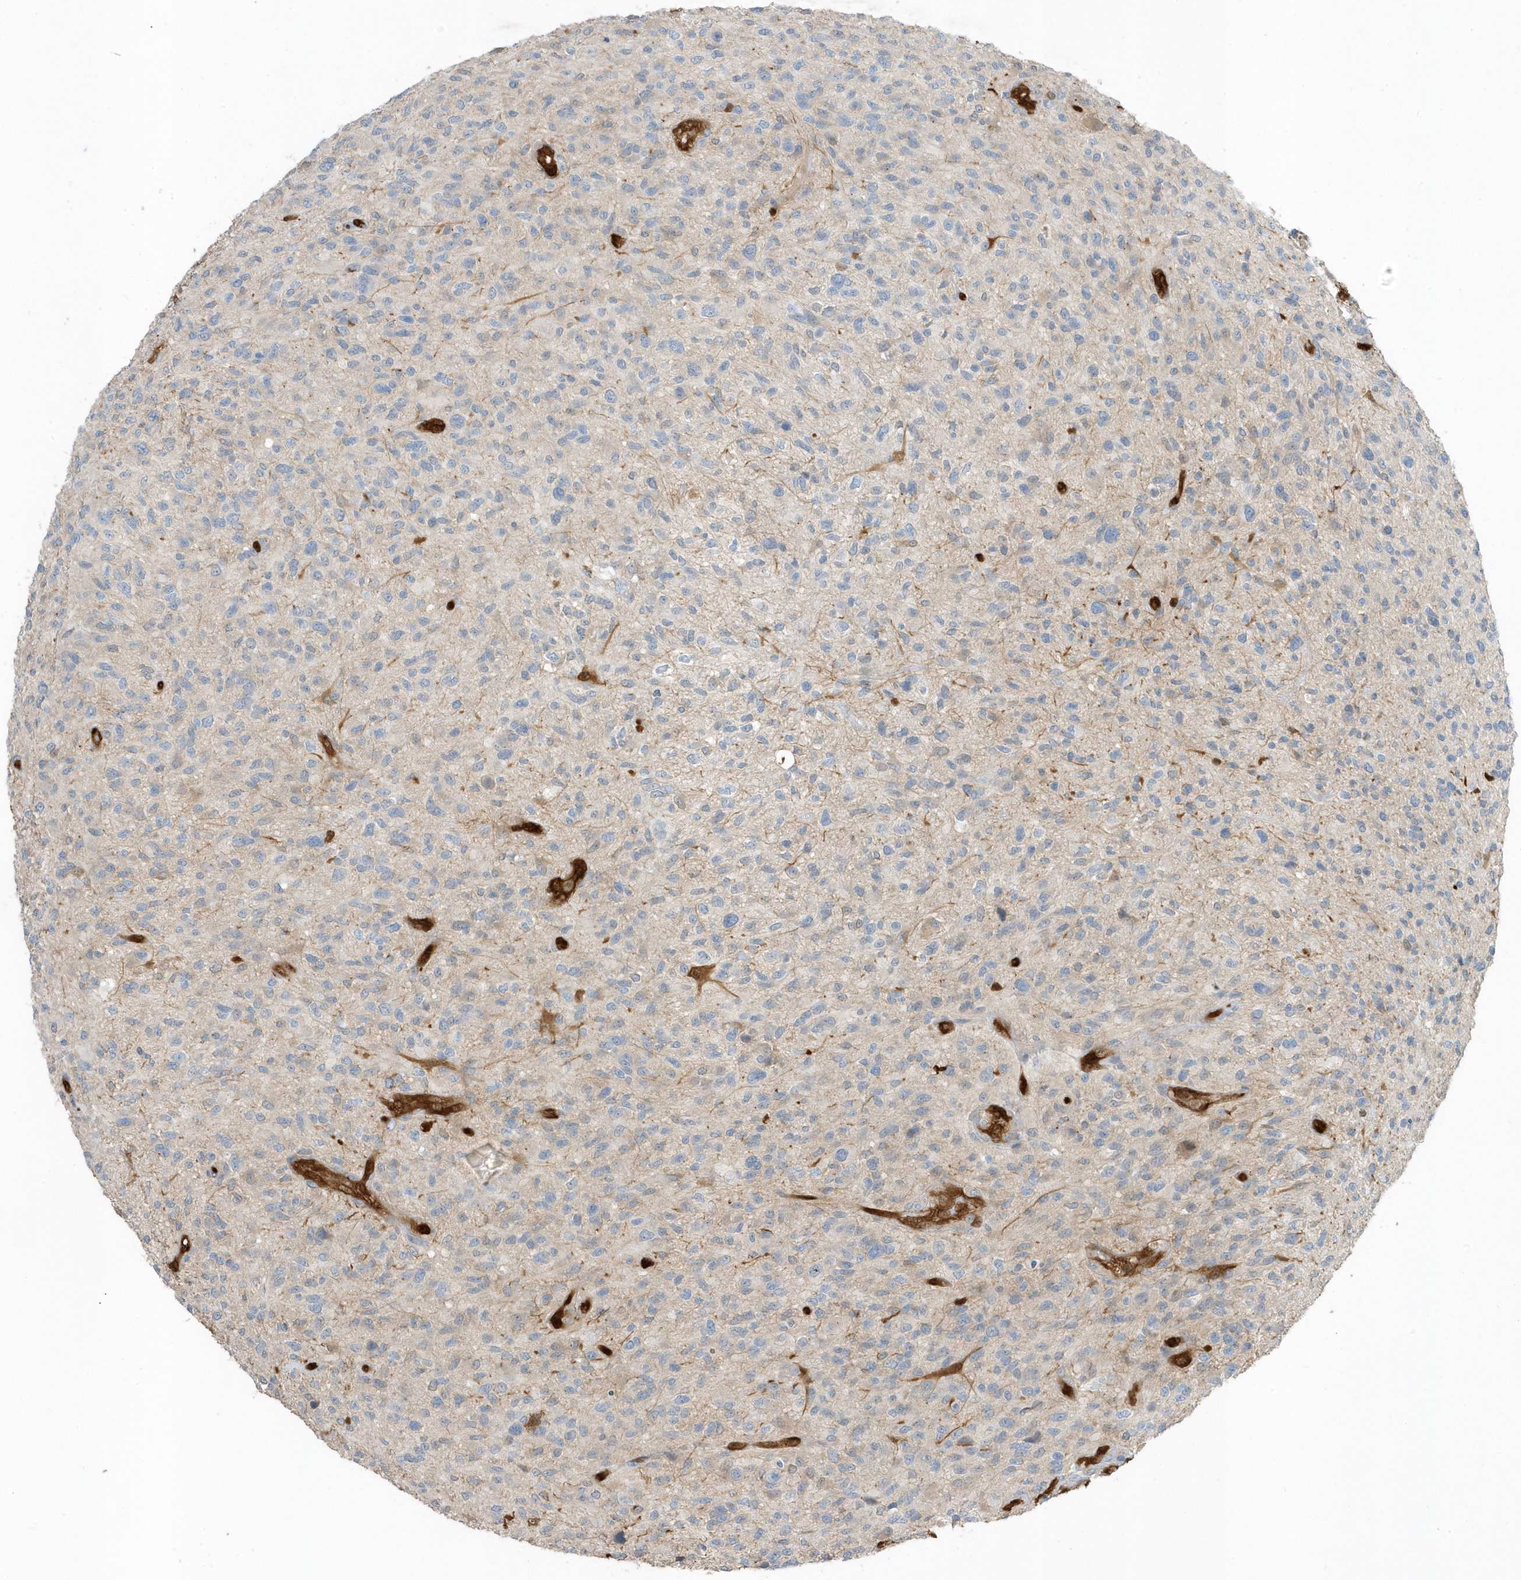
{"staining": {"intensity": "negative", "quantity": "none", "location": "none"}, "tissue": "glioma", "cell_type": "Tumor cells", "image_type": "cancer", "snomed": [{"axis": "morphology", "description": "Glioma, malignant, High grade"}, {"axis": "topography", "description": "Brain"}], "caption": "The histopathology image demonstrates no staining of tumor cells in malignant high-grade glioma.", "gene": "USP53", "patient": {"sex": "male", "age": 47}}